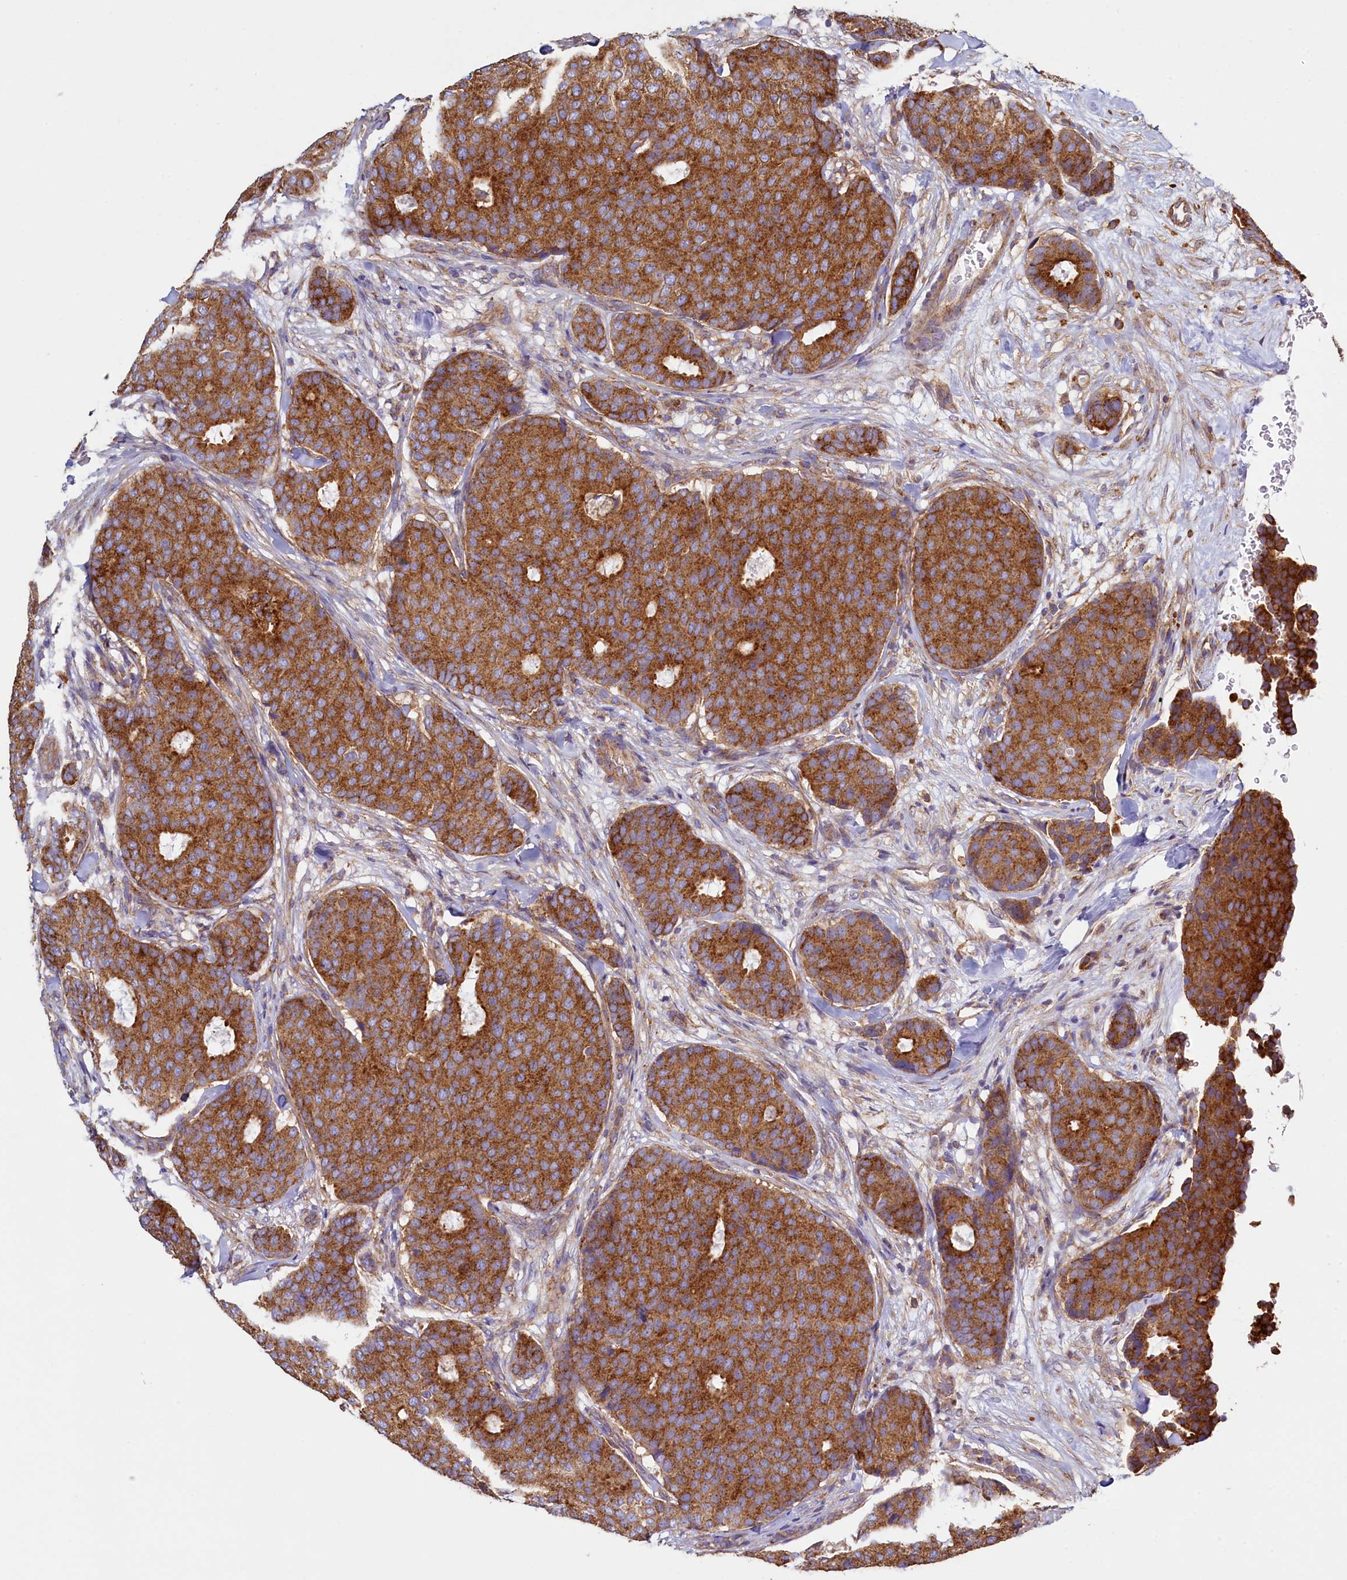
{"staining": {"intensity": "strong", "quantity": ">75%", "location": "cytoplasmic/membranous"}, "tissue": "breast cancer", "cell_type": "Tumor cells", "image_type": "cancer", "snomed": [{"axis": "morphology", "description": "Duct carcinoma"}, {"axis": "topography", "description": "Breast"}], "caption": "Breast invasive ductal carcinoma was stained to show a protein in brown. There is high levels of strong cytoplasmic/membranous positivity in approximately >75% of tumor cells. (Brightfield microscopy of DAB IHC at high magnification).", "gene": "GPR21", "patient": {"sex": "female", "age": 75}}